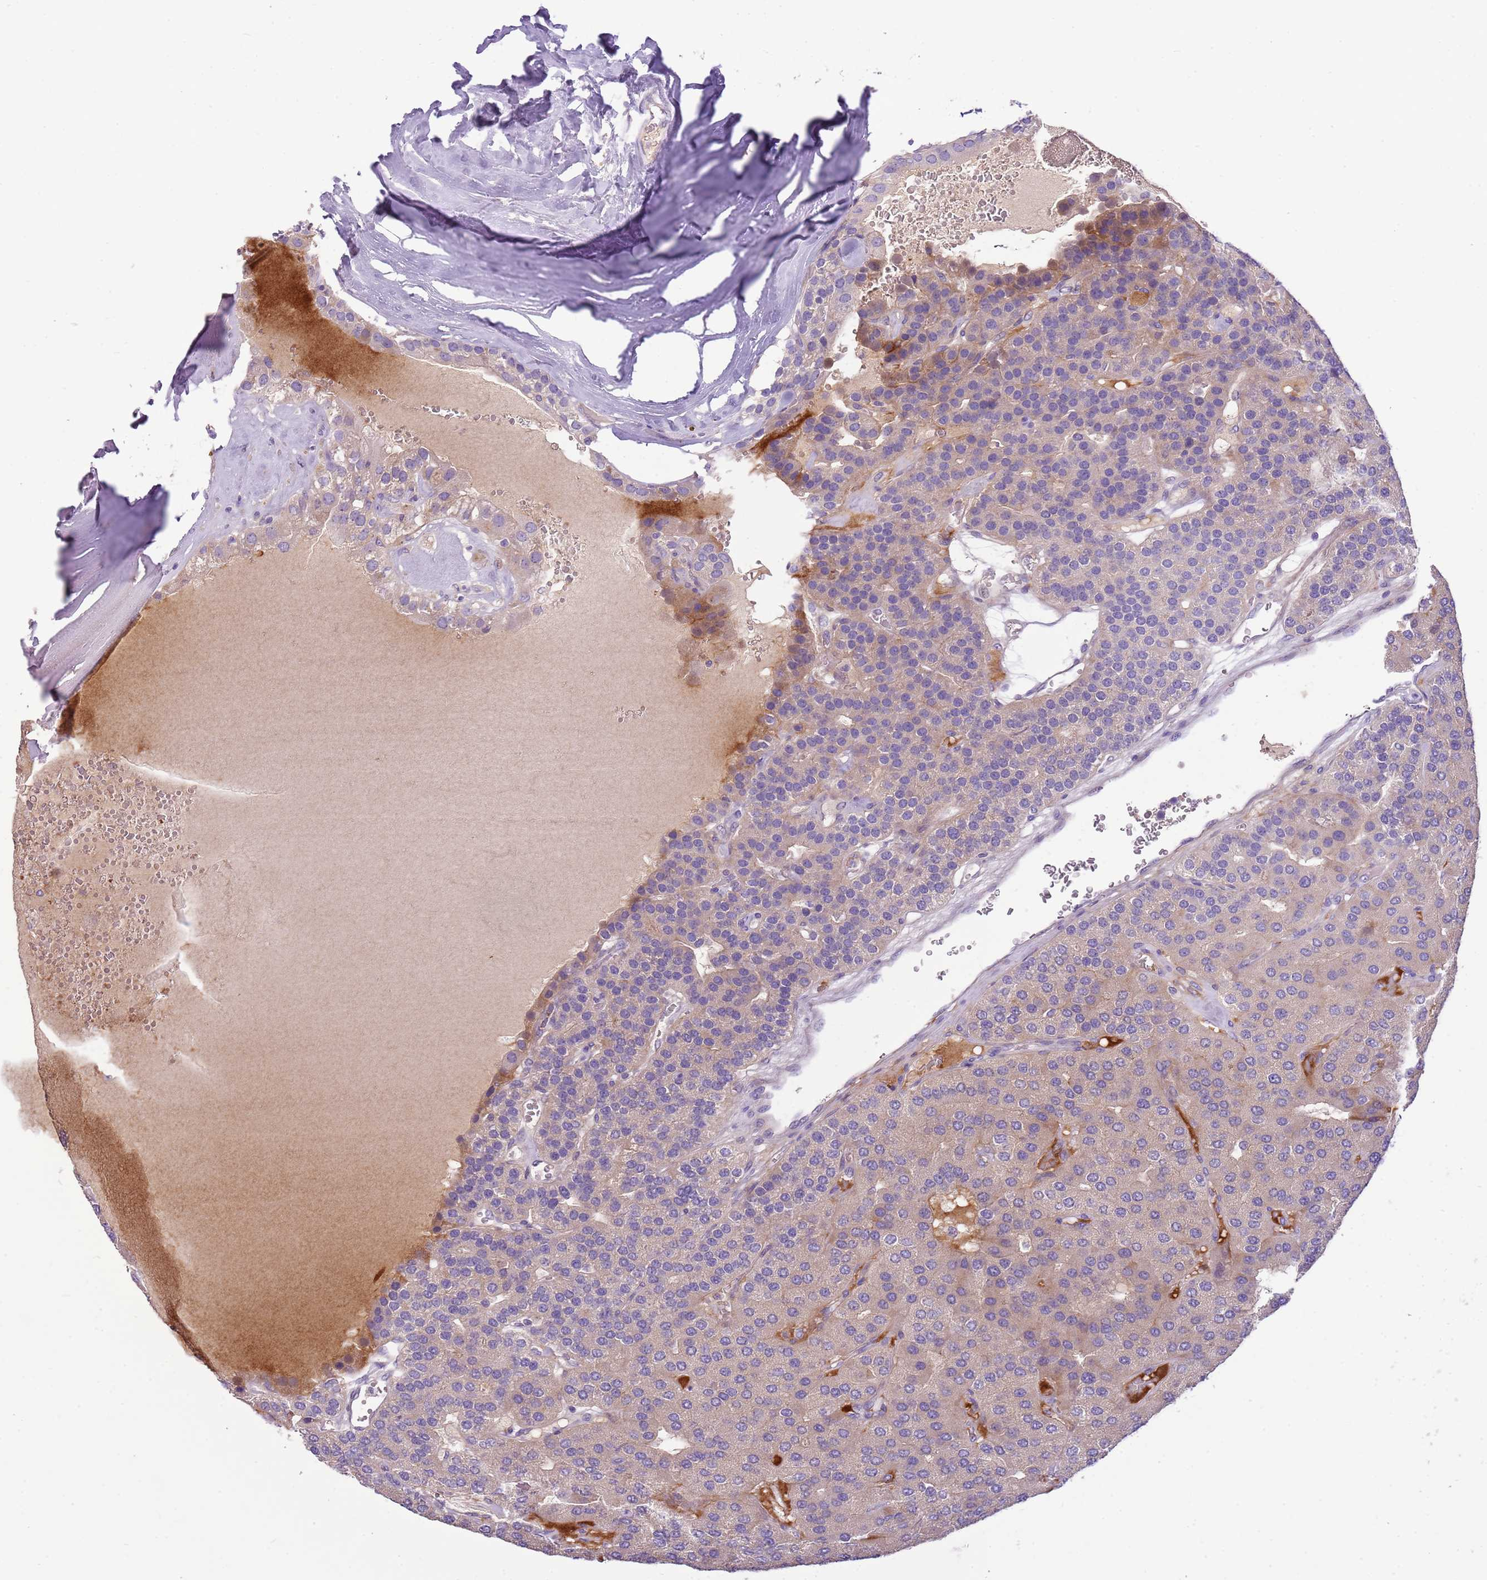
{"staining": {"intensity": "weak", "quantity": "25%-75%", "location": "cytoplasmic/membranous"}, "tissue": "parathyroid gland", "cell_type": "Glandular cells", "image_type": "normal", "snomed": [{"axis": "morphology", "description": "Normal tissue, NOS"}, {"axis": "morphology", "description": "Adenoma, NOS"}, {"axis": "topography", "description": "Parathyroid gland"}], "caption": "Weak cytoplasmic/membranous expression for a protein is seen in about 25%-75% of glandular cells of unremarkable parathyroid gland using IHC.", "gene": "SCAMP5", "patient": {"sex": "female", "age": 86}}